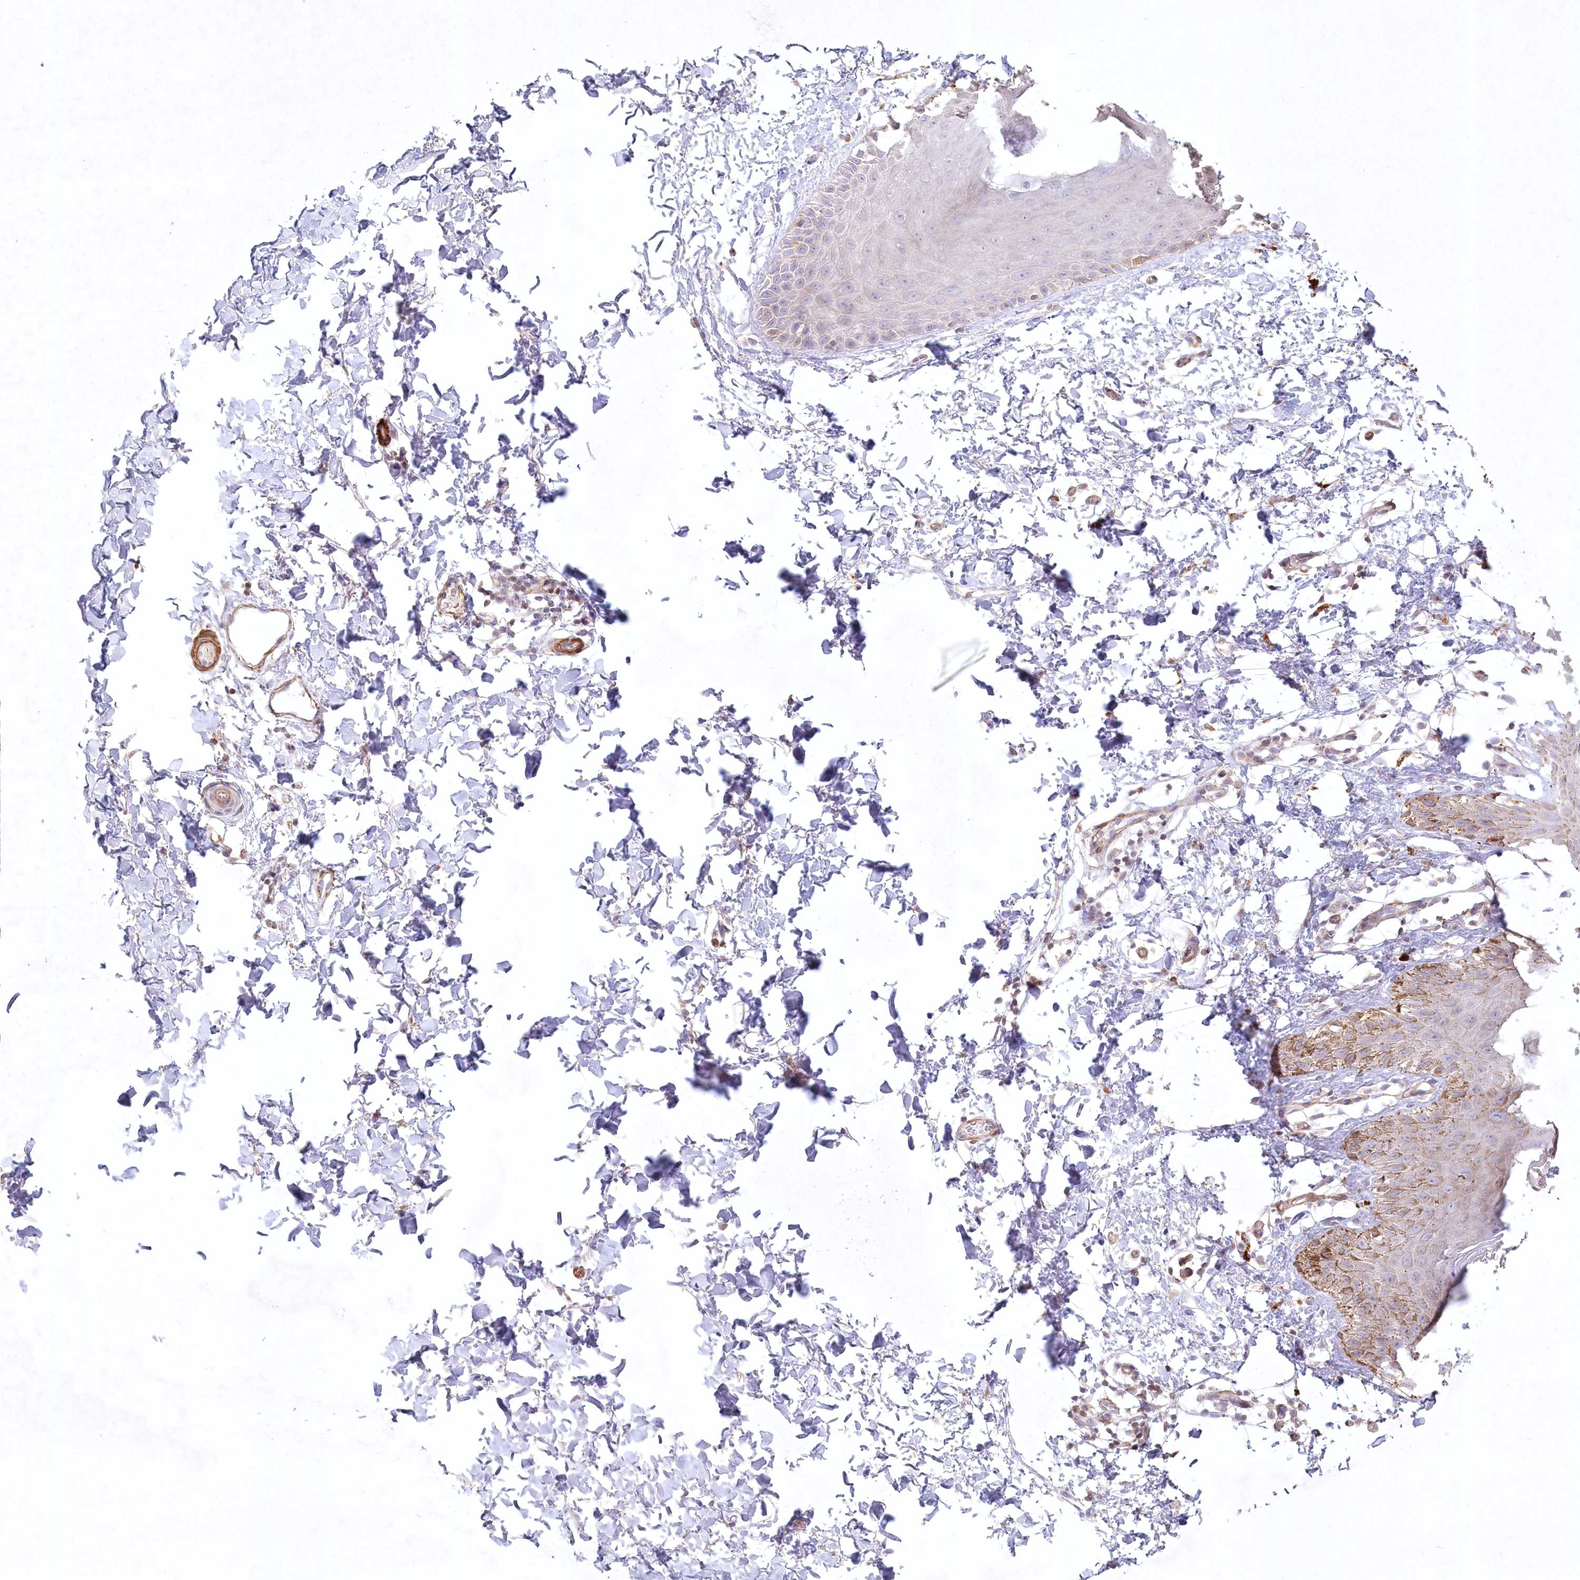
{"staining": {"intensity": "moderate", "quantity": "<25%", "location": "cytoplasmic/membranous"}, "tissue": "skin", "cell_type": "Epidermal cells", "image_type": "normal", "snomed": [{"axis": "morphology", "description": "Normal tissue, NOS"}, {"axis": "topography", "description": "Anal"}], "caption": "A low amount of moderate cytoplasmic/membranous positivity is seen in approximately <25% of epidermal cells in benign skin. (brown staining indicates protein expression, while blue staining denotes nuclei).", "gene": "INPP4B", "patient": {"sex": "male", "age": 44}}